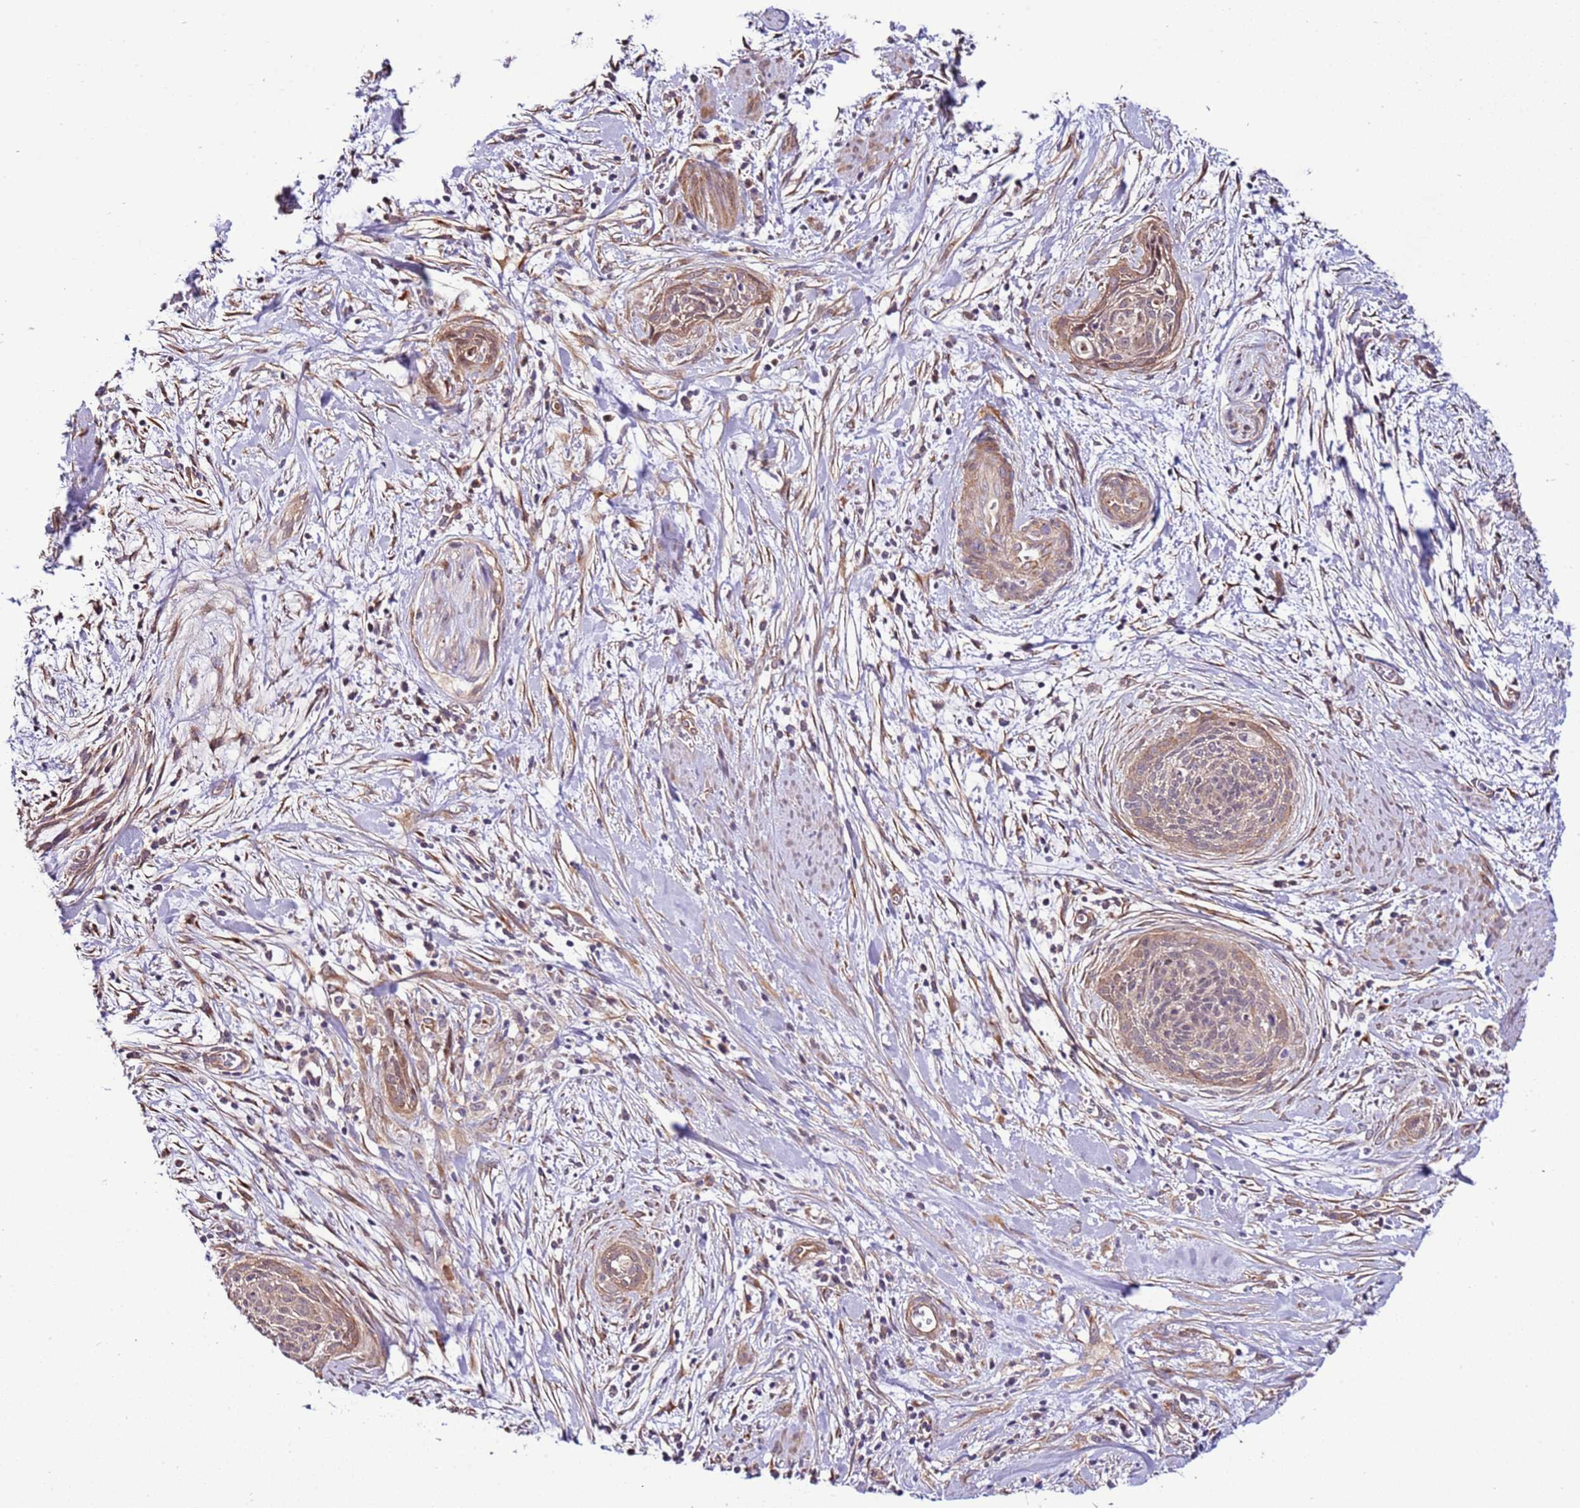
{"staining": {"intensity": "weak", "quantity": "25%-75%", "location": "cytoplasmic/membranous"}, "tissue": "cervical cancer", "cell_type": "Tumor cells", "image_type": "cancer", "snomed": [{"axis": "morphology", "description": "Squamous cell carcinoma, NOS"}, {"axis": "topography", "description": "Cervix"}], "caption": "Immunohistochemical staining of human squamous cell carcinoma (cervical) exhibits weak cytoplasmic/membranous protein expression in approximately 25%-75% of tumor cells.", "gene": "SCARA3", "patient": {"sex": "female", "age": 55}}